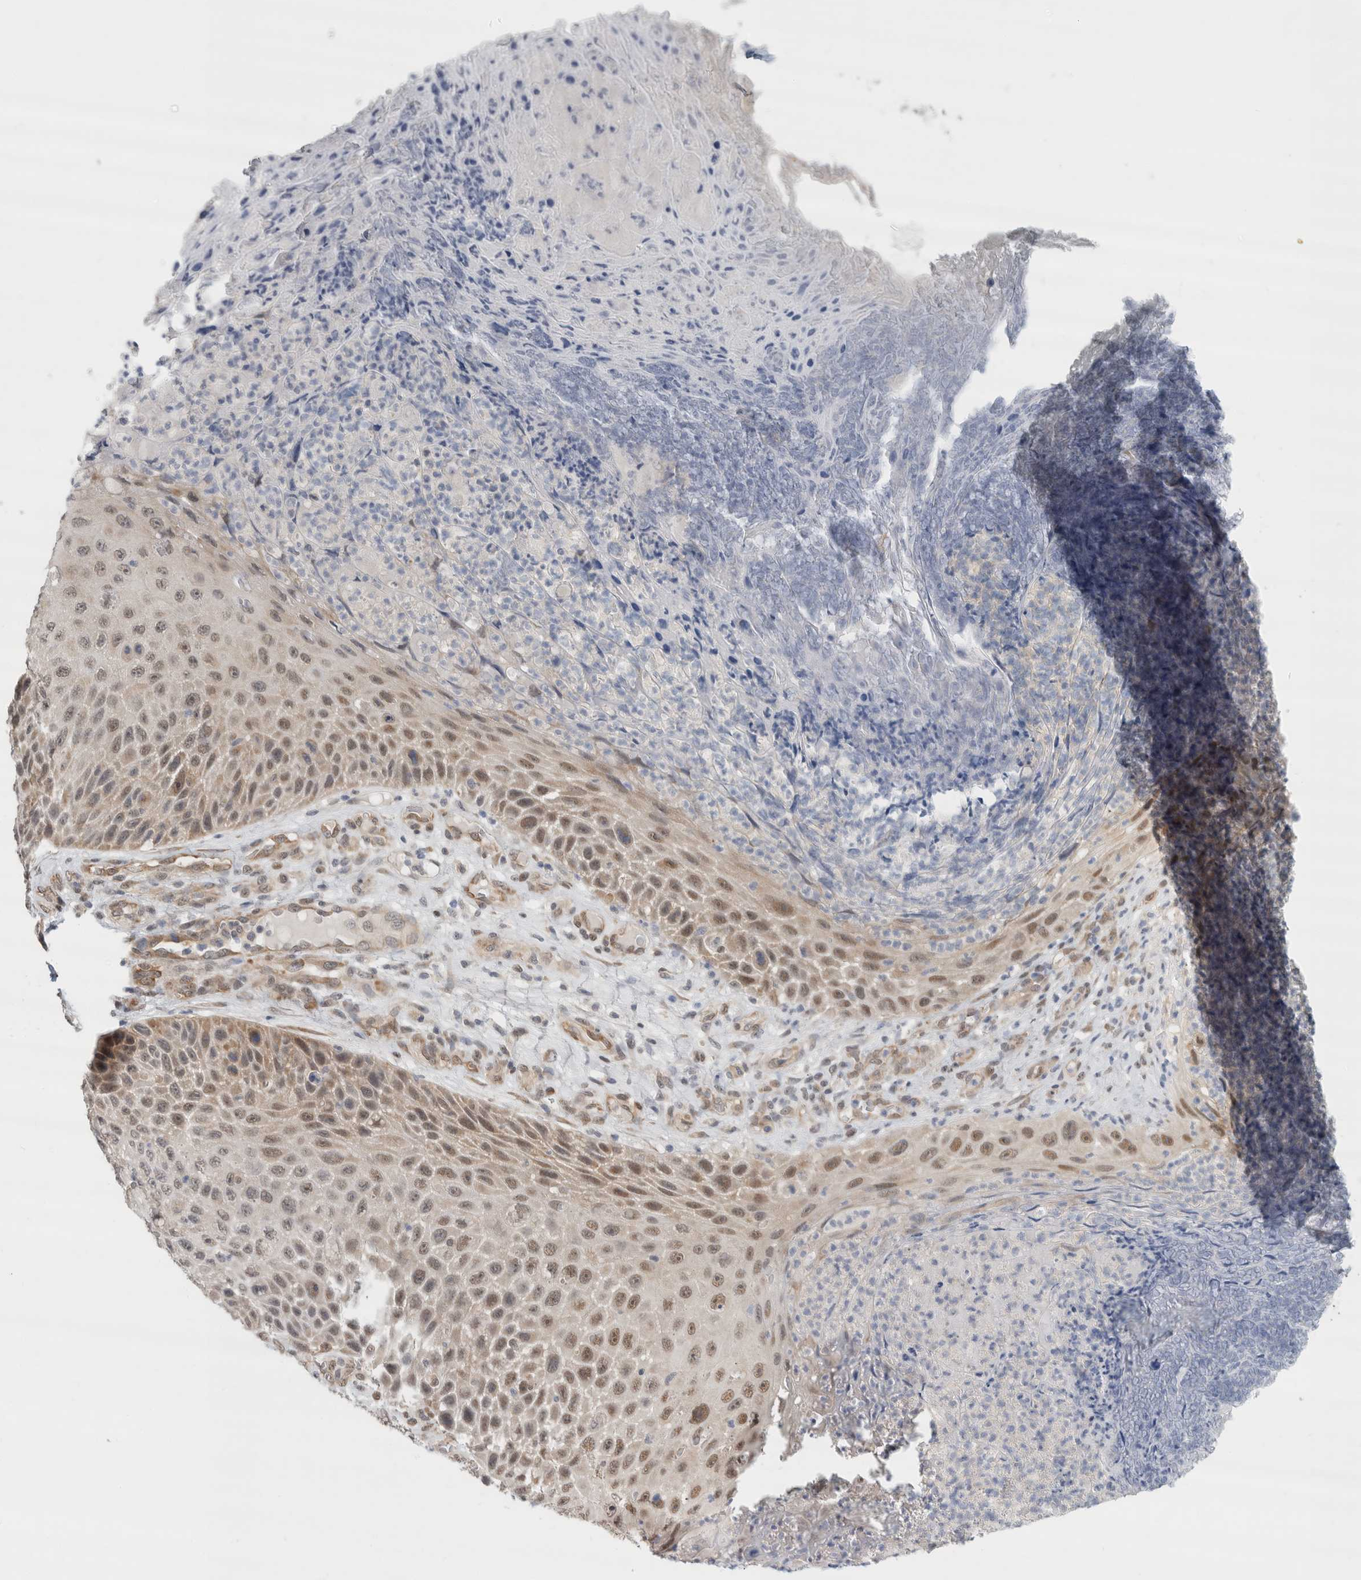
{"staining": {"intensity": "moderate", "quantity": "<25%", "location": "nuclear"}, "tissue": "skin cancer", "cell_type": "Tumor cells", "image_type": "cancer", "snomed": [{"axis": "morphology", "description": "Squamous cell carcinoma, NOS"}, {"axis": "topography", "description": "Skin"}], "caption": "Immunohistochemistry (IHC) (DAB (3,3'-diaminobenzidine)) staining of skin squamous cell carcinoma exhibits moderate nuclear protein positivity in about <25% of tumor cells. (DAB (3,3'-diaminobenzidine) IHC, brown staining for protein, blue staining for nuclei).", "gene": "EIF4G3", "patient": {"sex": "female", "age": 88}}